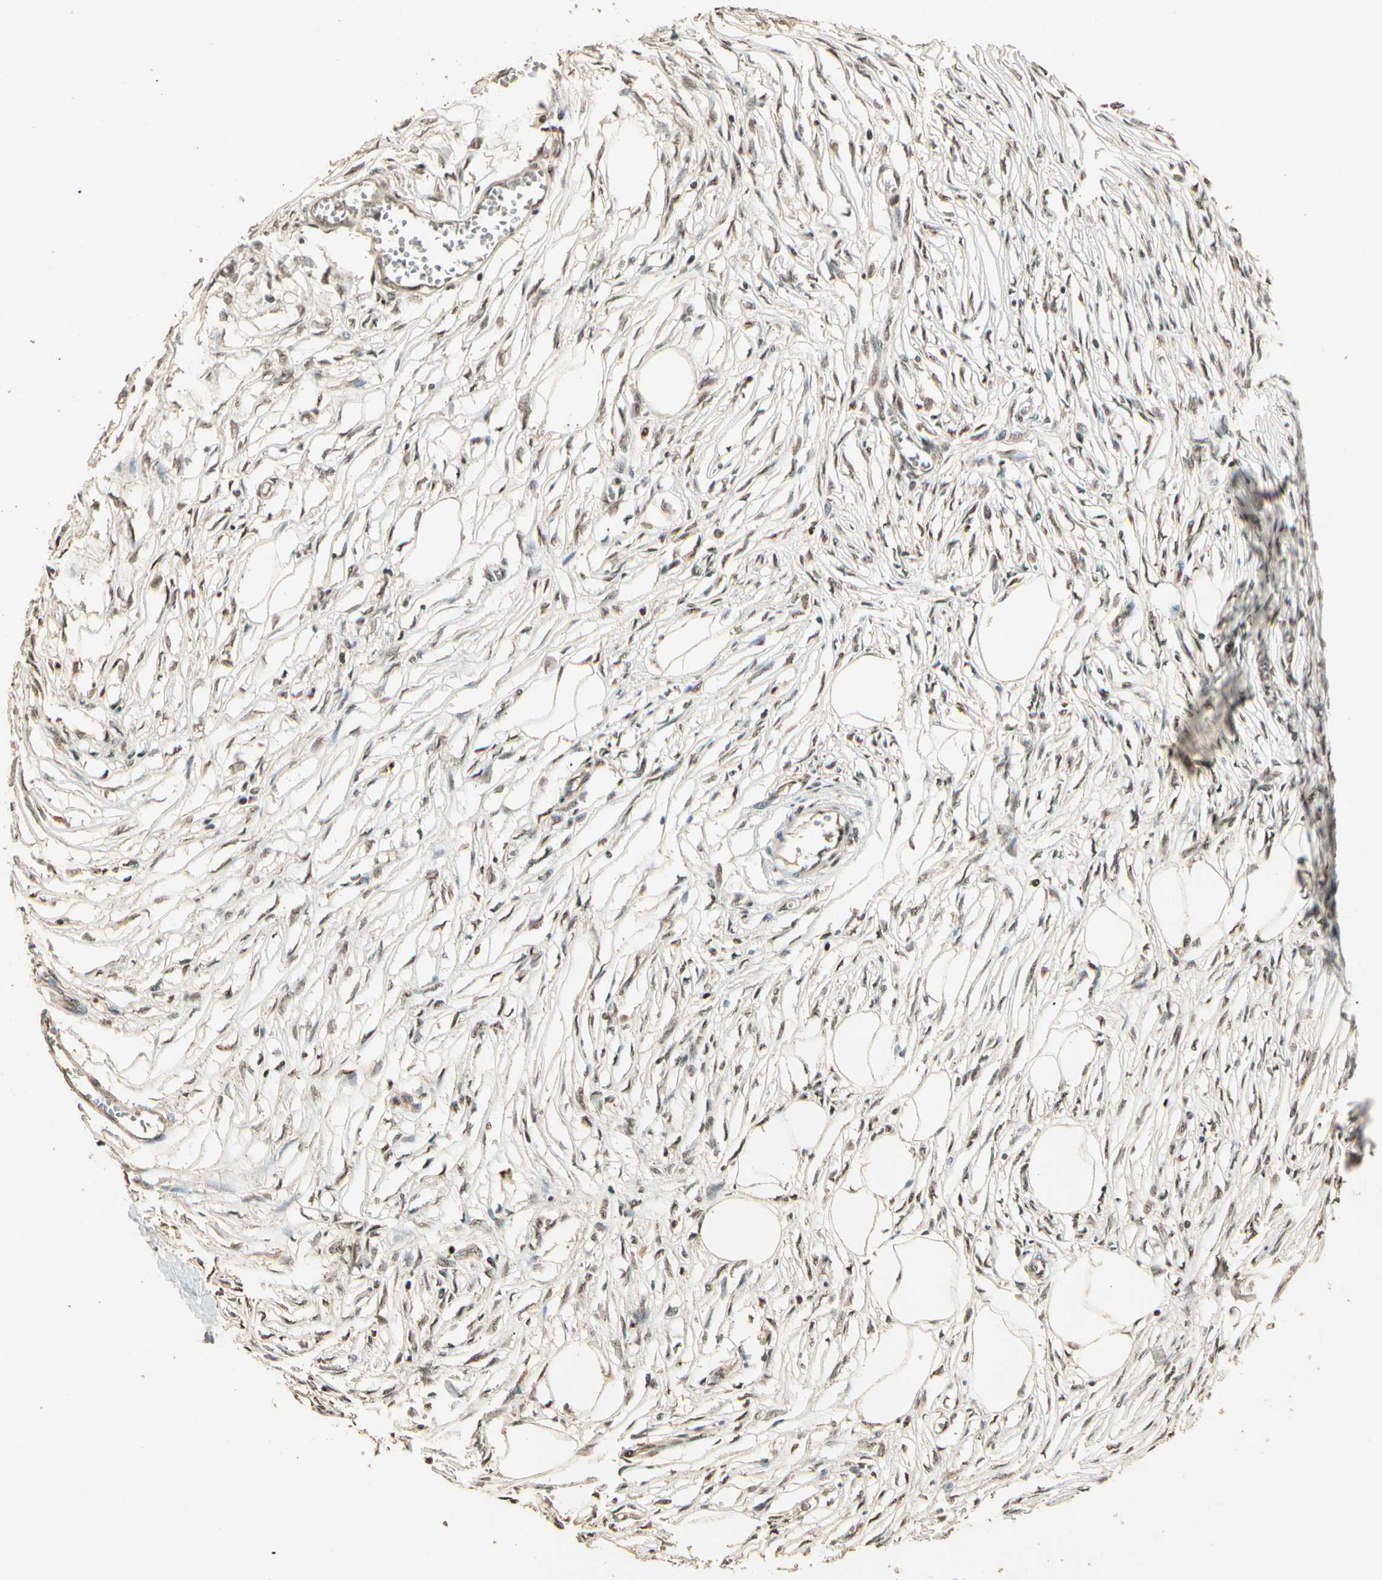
{"staining": {"intensity": "moderate", "quantity": ">75%", "location": "nuclear"}, "tissue": "adipose tissue", "cell_type": "Adipocytes", "image_type": "normal", "snomed": [{"axis": "morphology", "description": "Normal tissue, NOS"}, {"axis": "morphology", "description": "Sarcoma, NOS"}, {"axis": "topography", "description": "Skin"}, {"axis": "topography", "description": "Soft tissue"}], "caption": "A brown stain shows moderate nuclear expression of a protein in adipocytes of benign adipose tissue. Immunohistochemistry (ihc) stains the protein in brown and the nuclei are stained blue.", "gene": "RBM25", "patient": {"sex": "female", "age": 51}}